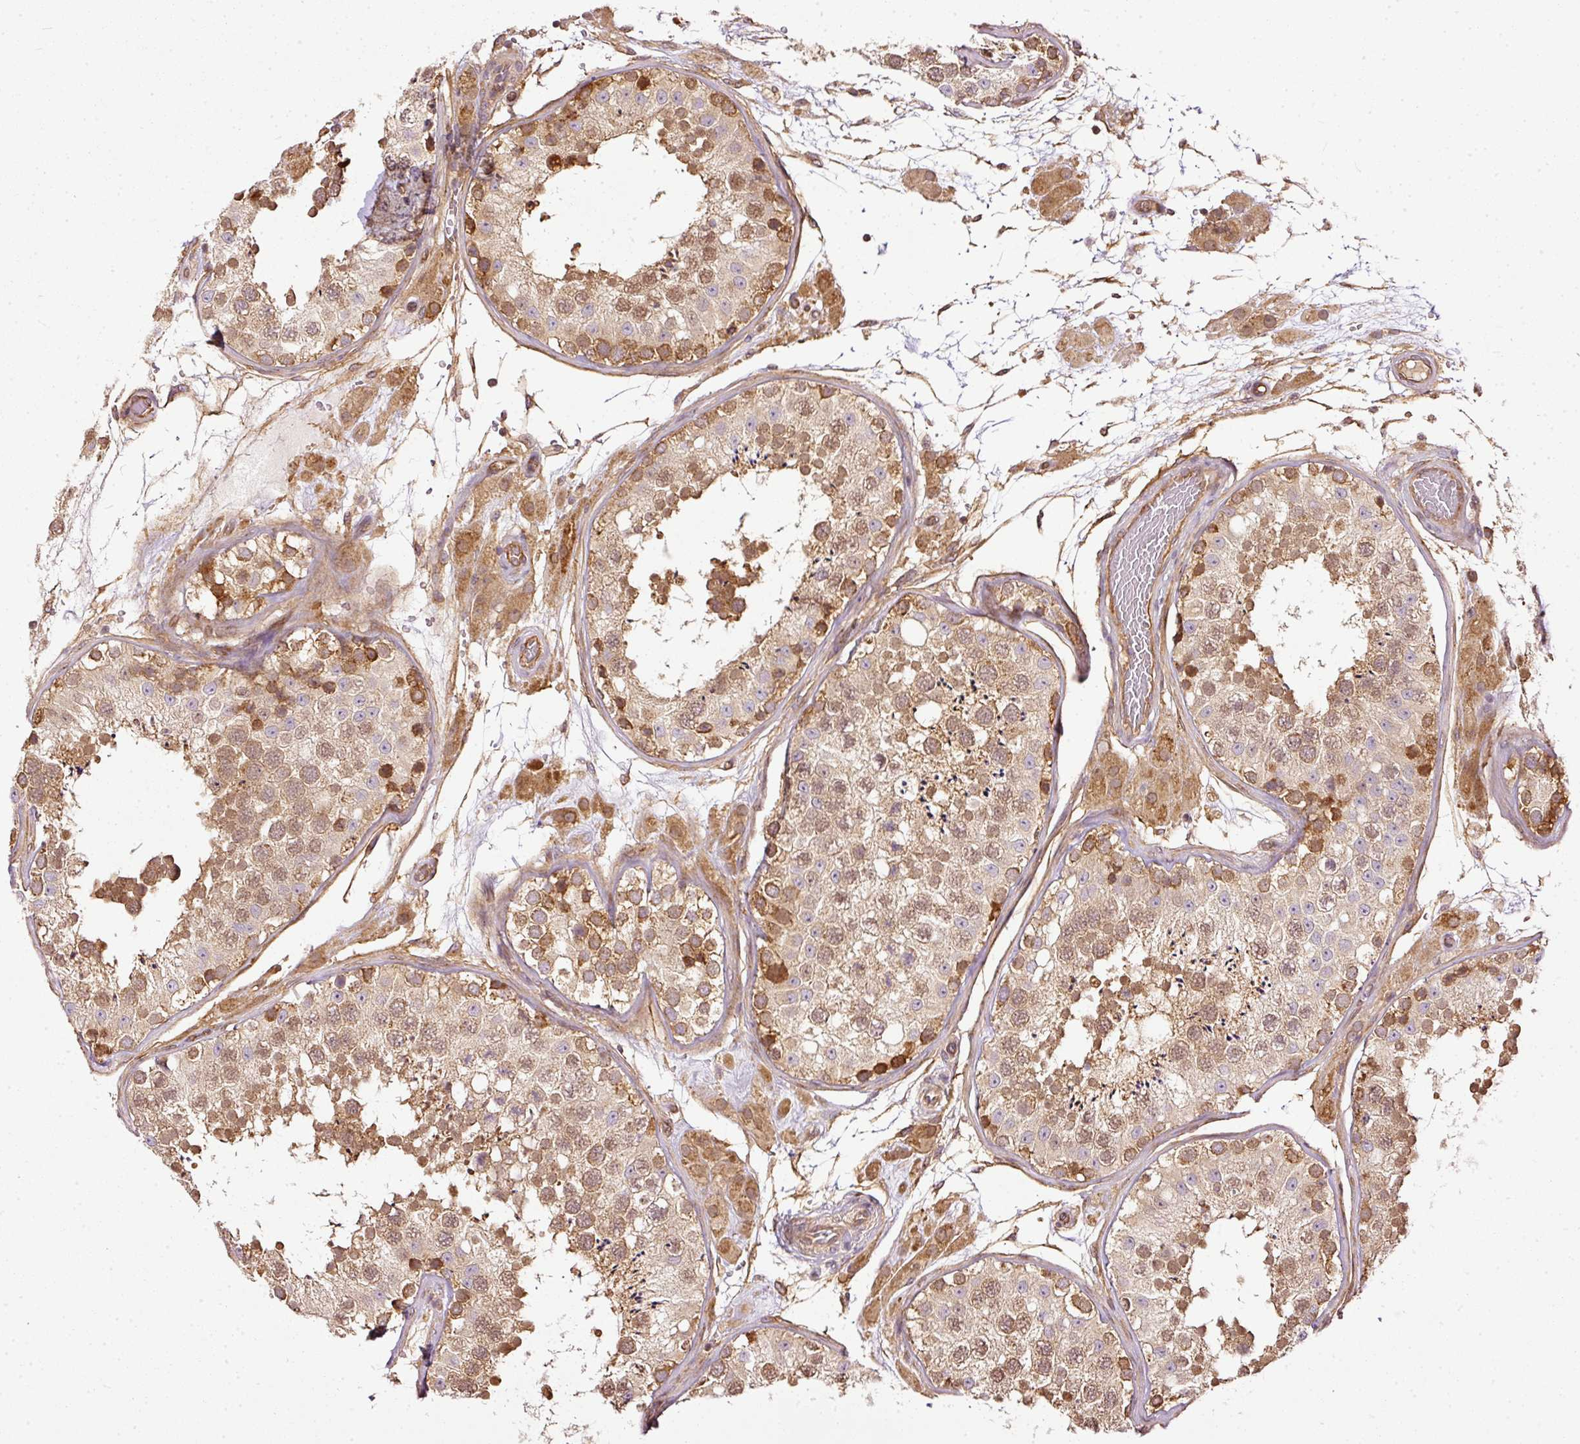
{"staining": {"intensity": "moderate", "quantity": ">75%", "location": "cytoplasmic/membranous"}, "tissue": "testis", "cell_type": "Cells in seminiferous ducts", "image_type": "normal", "snomed": [{"axis": "morphology", "description": "Normal tissue, NOS"}, {"axis": "topography", "description": "Testis"}], "caption": "Immunohistochemical staining of unremarkable testis displays >75% levels of moderate cytoplasmic/membranous protein expression in approximately >75% of cells in seminiferous ducts. (Brightfield microscopy of DAB IHC at high magnification).", "gene": "MIF4GD", "patient": {"sex": "male", "age": 26}}